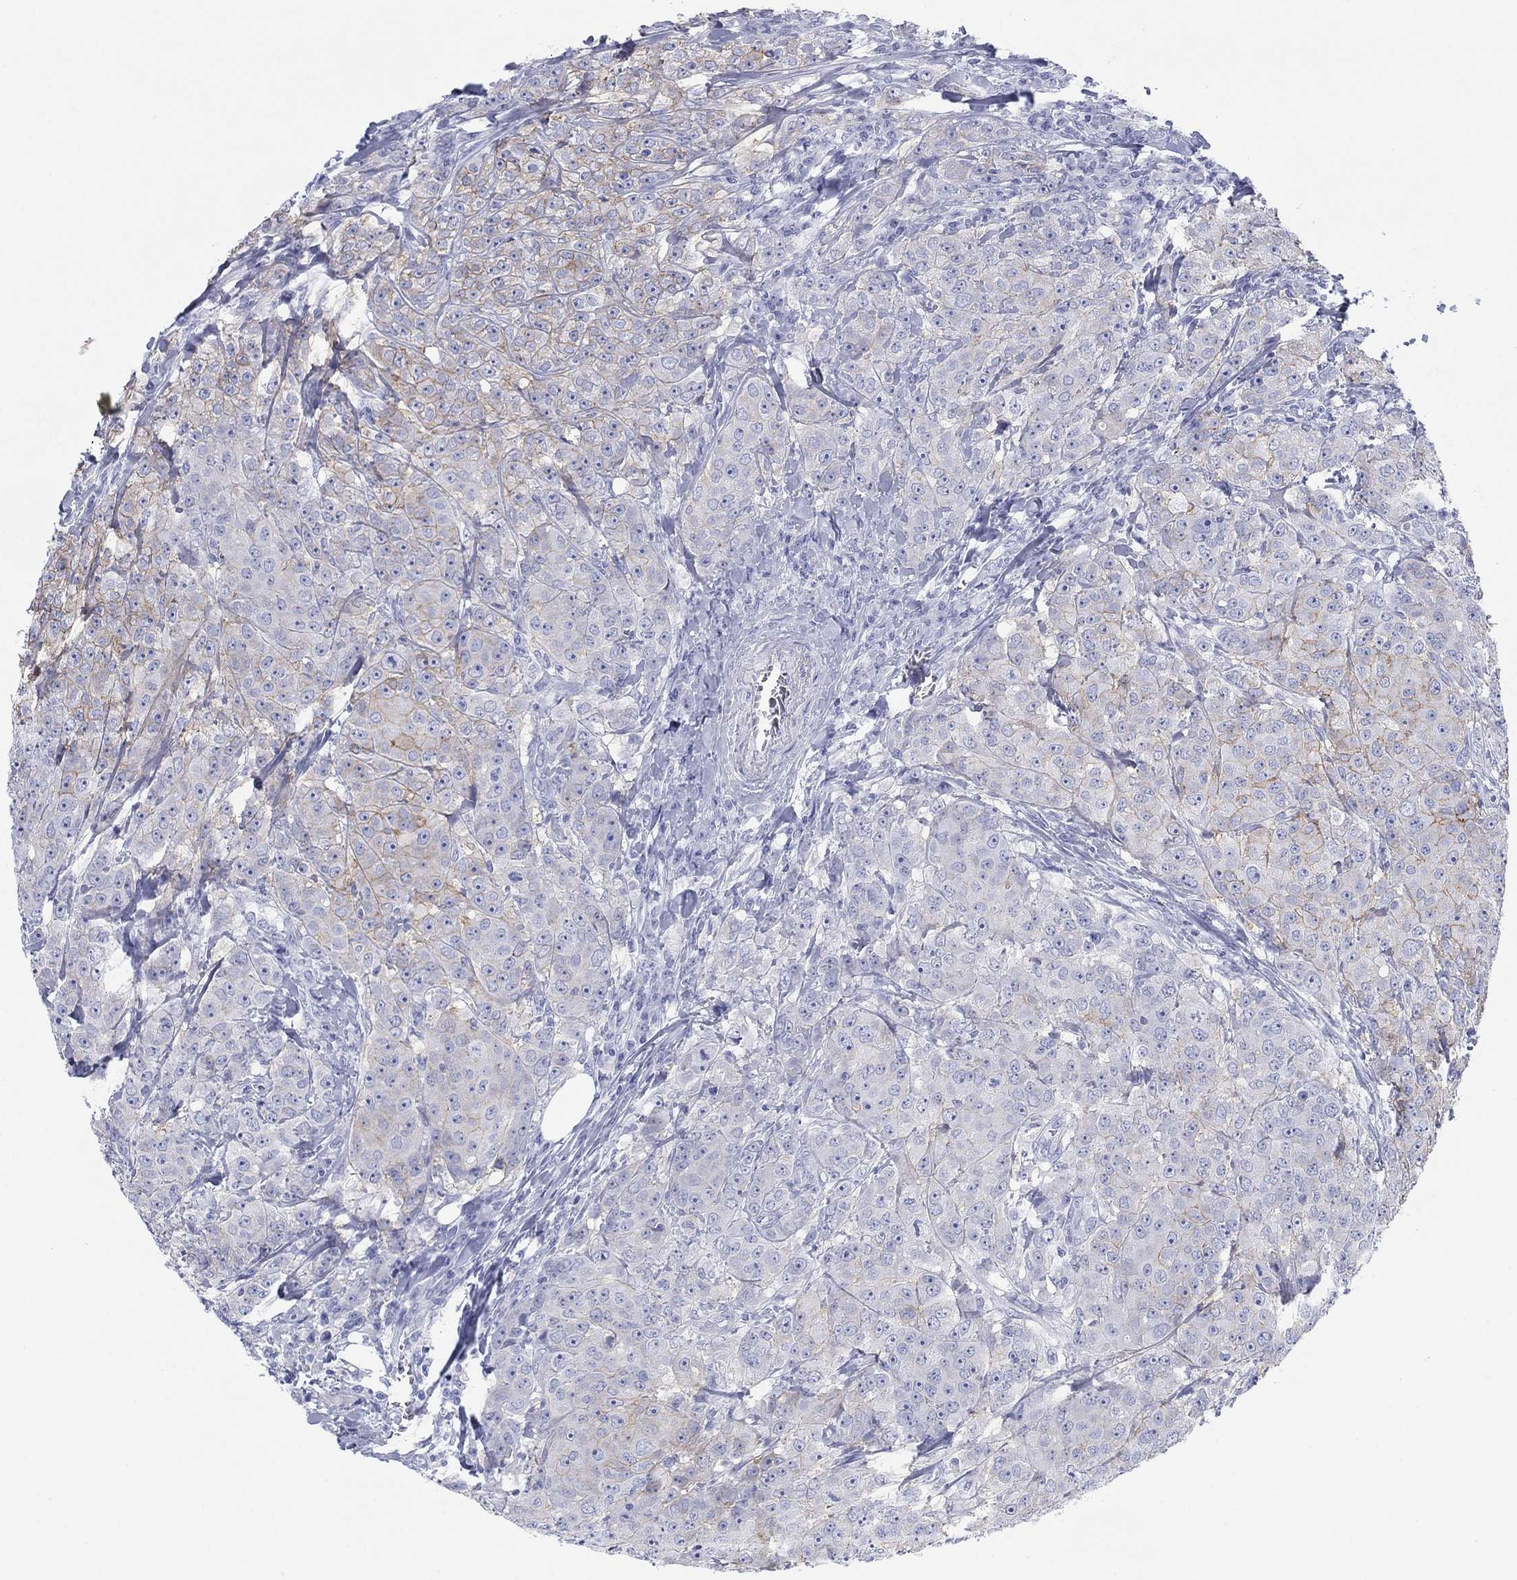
{"staining": {"intensity": "moderate", "quantity": "<25%", "location": "cytoplasmic/membranous"}, "tissue": "breast cancer", "cell_type": "Tumor cells", "image_type": "cancer", "snomed": [{"axis": "morphology", "description": "Duct carcinoma"}, {"axis": "topography", "description": "Breast"}], "caption": "Human breast cancer (intraductal carcinoma) stained with a brown dye displays moderate cytoplasmic/membranous positive expression in about <25% of tumor cells.", "gene": "ATP1B1", "patient": {"sex": "female", "age": 43}}